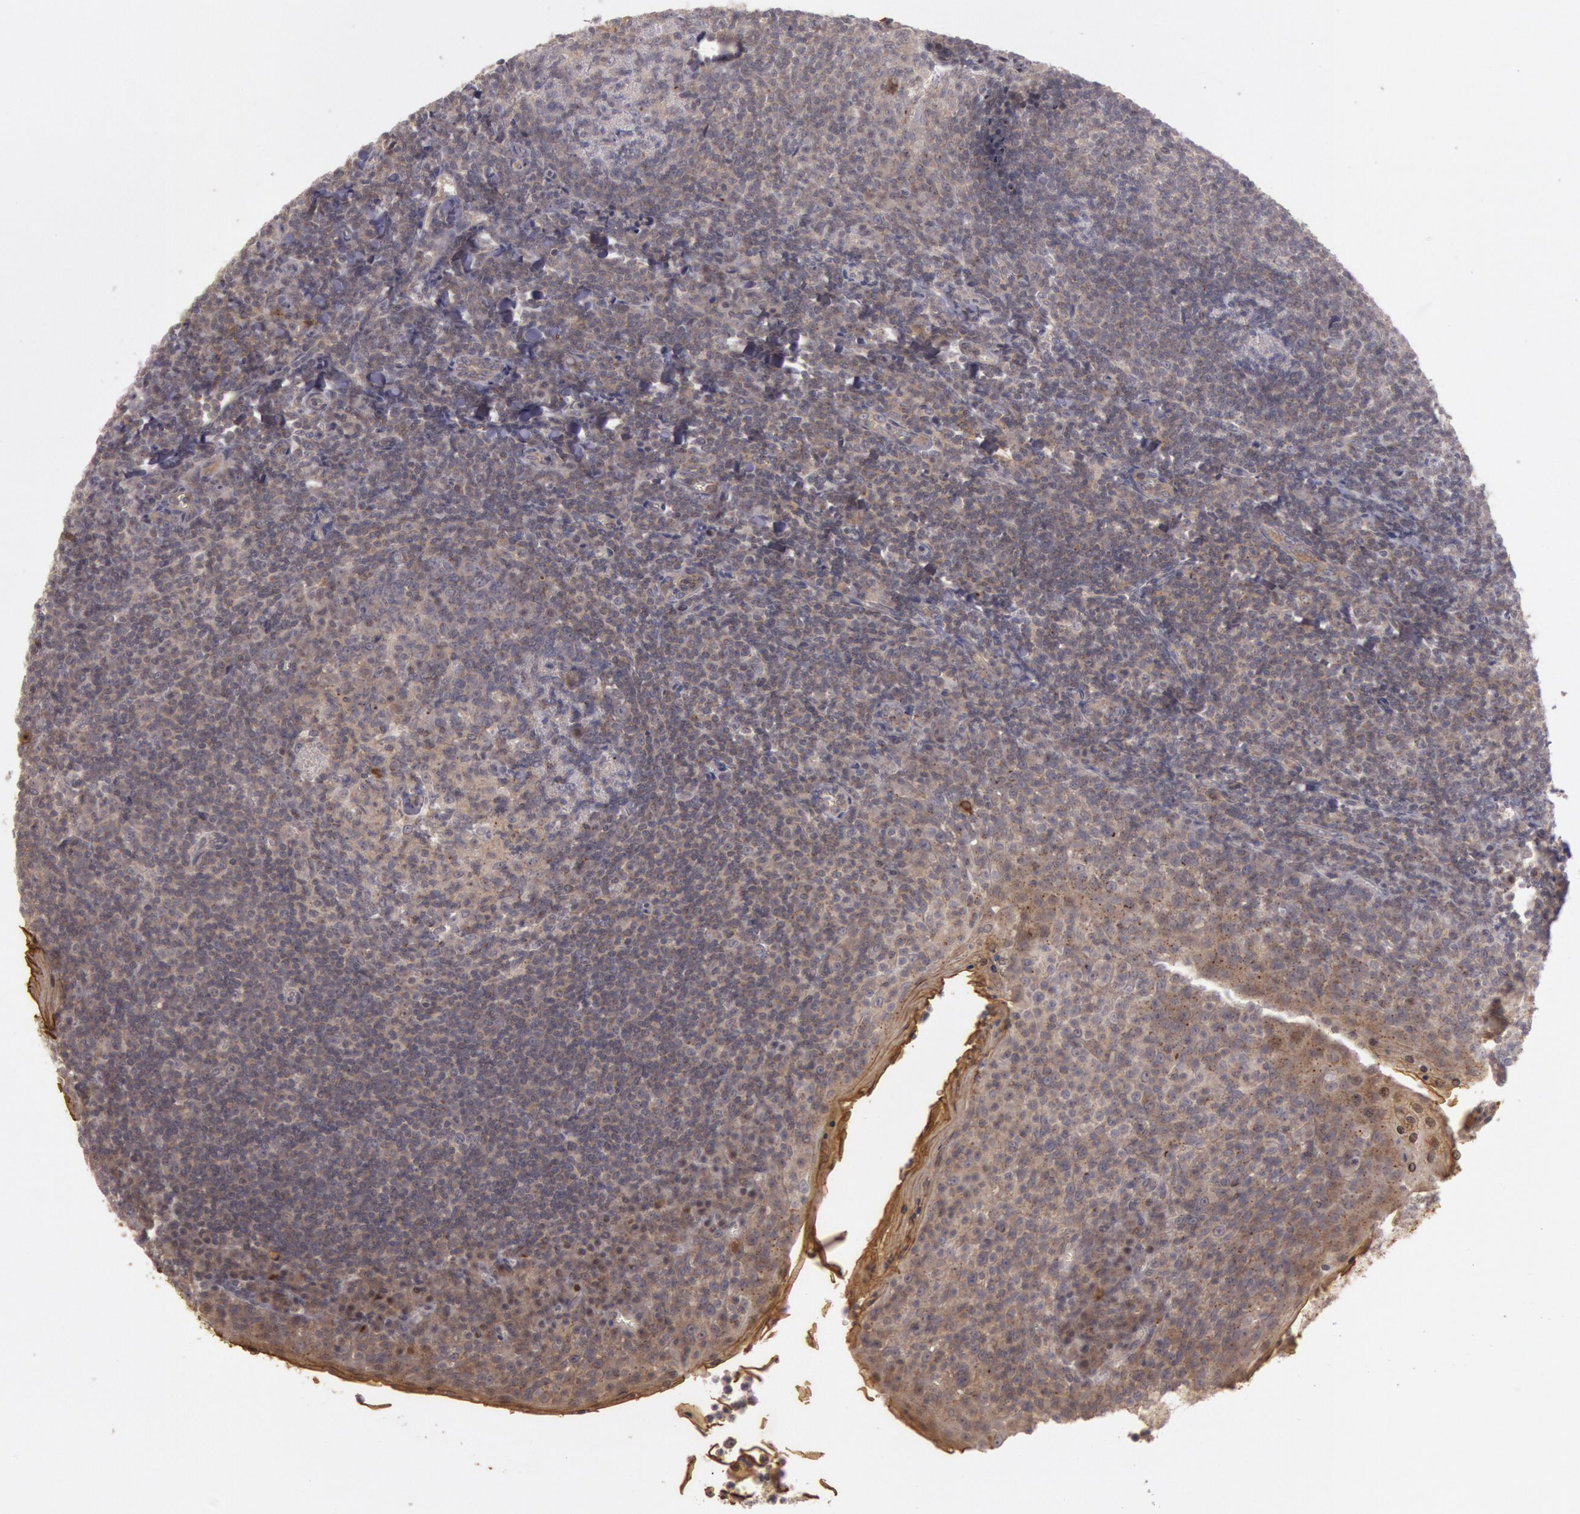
{"staining": {"intensity": "weak", "quantity": "25%-75%", "location": "cytoplasmic/membranous"}, "tissue": "tonsil", "cell_type": "Germinal center cells", "image_type": "normal", "snomed": [{"axis": "morphology", "description": "Normal tissue, NOS"}, {"axis": "topography", "description": "Tonsil"}], "caption": "Protein staining of benign tonsil exhibits weak cytoplasmic/membranous positivity in approximately 25%-75% of germinal center cells. The staining is performed using DAB (3,3'-diaminobenzidine) brown chromogen to label protein expression. The nuclei are counter-stained blue using hematoxylin.", "gene": "TRIB2", "patient": {"sex": "male", "age": 31}}